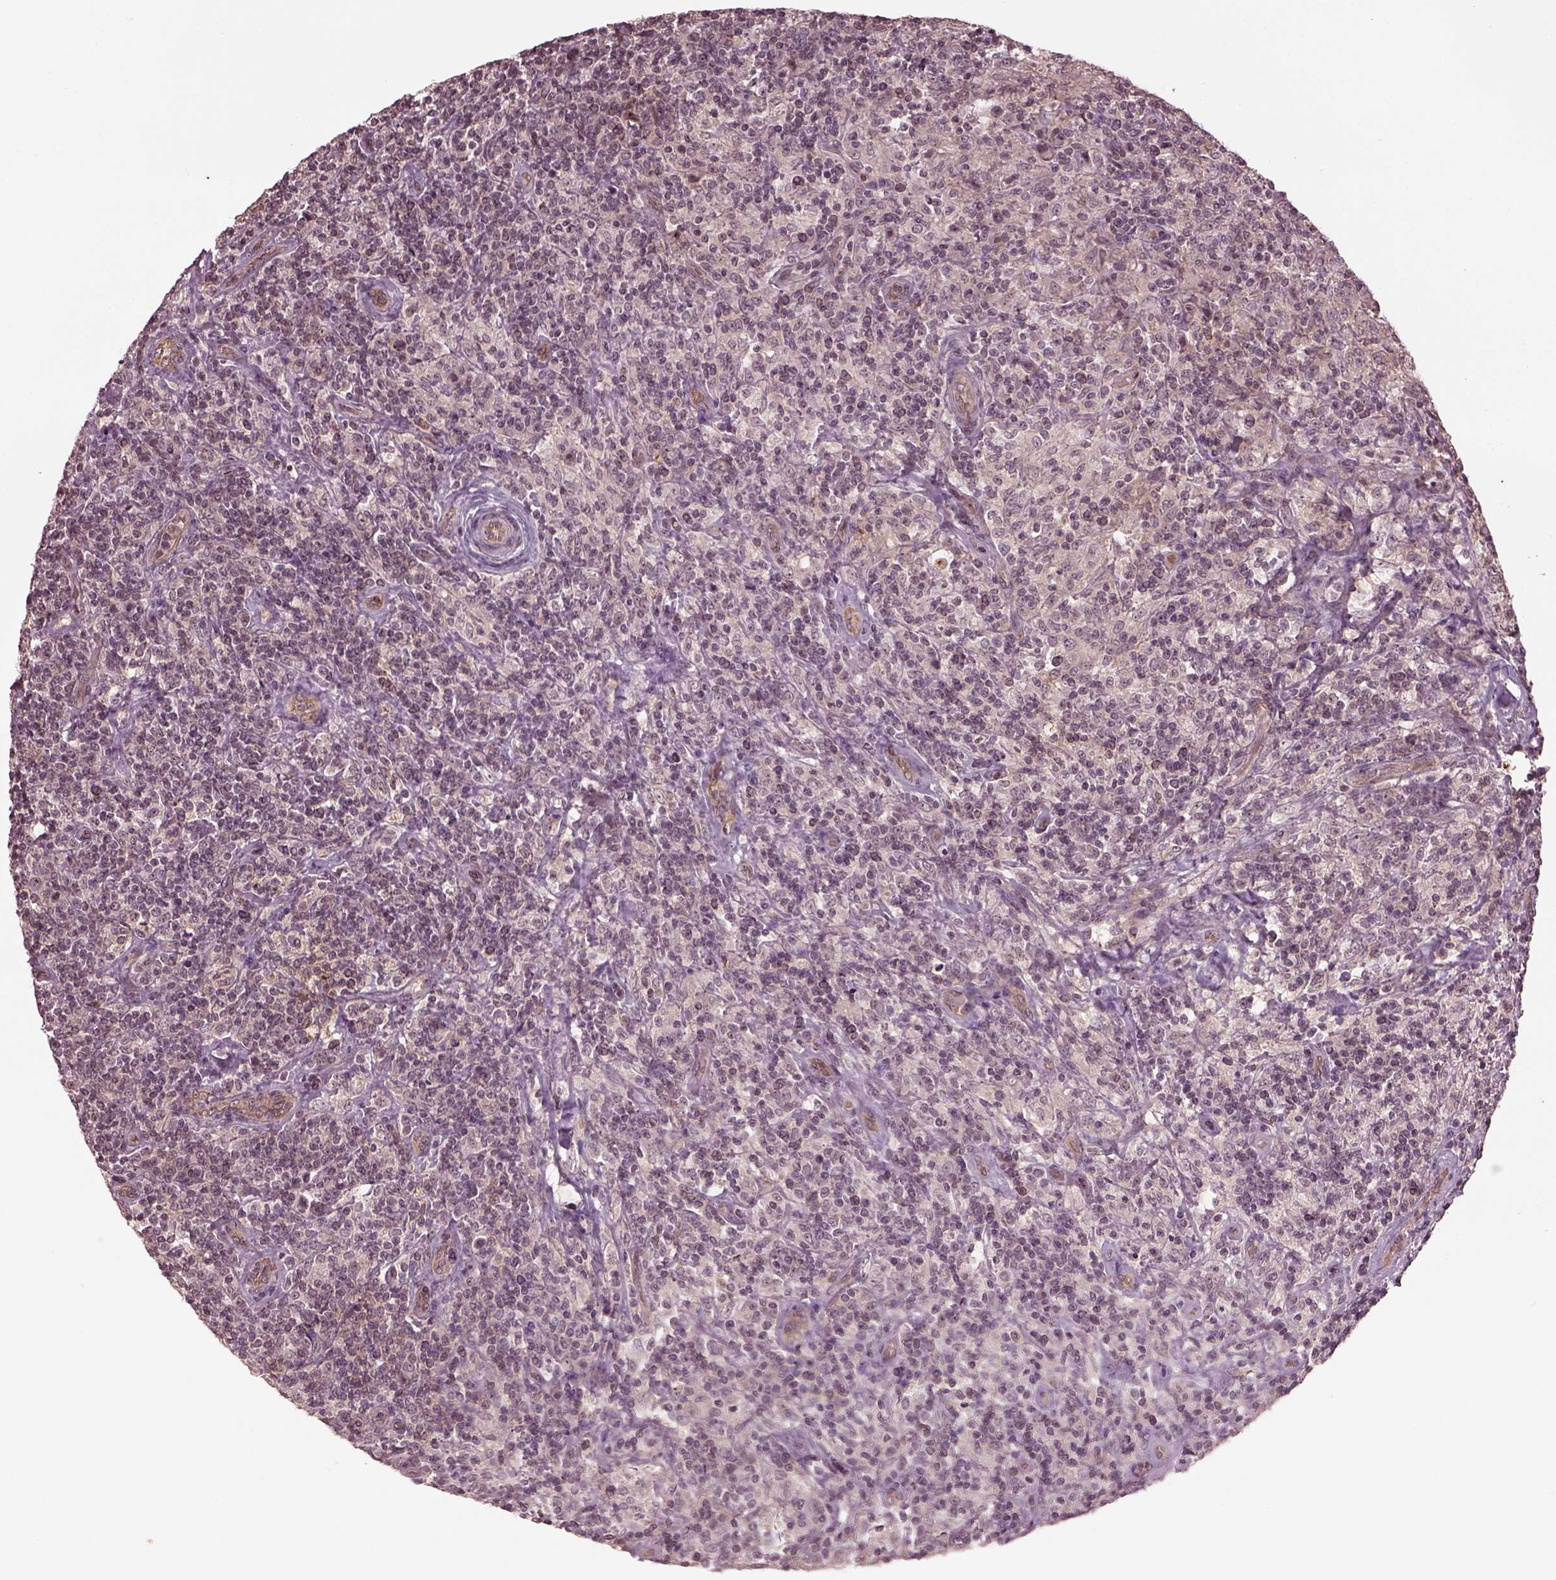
{"staining": {"intensity": "moderate", "quantity": "25%-75%", "location": "nuclear"}, "tissue": "lymphoma", "cell_type": "Tumor cells", "image_type": "cancer", "snomed": [{"axis": "morphology", "description": "Hodgkin's disease, NOS"}, {"axis": "topography", "description": "Lymph node"}], "caption": "Immunohistochemistry histopathology image of neoplastic tissue: lymphoma stained using immunohistochemistry displays medium levels of moderate protein expression localized specifically in the nuclear of tumor cells, appearing as a nuclear brown color.", "gene": "GNRH1", "patient": {"sex": "male", "age": 70}}